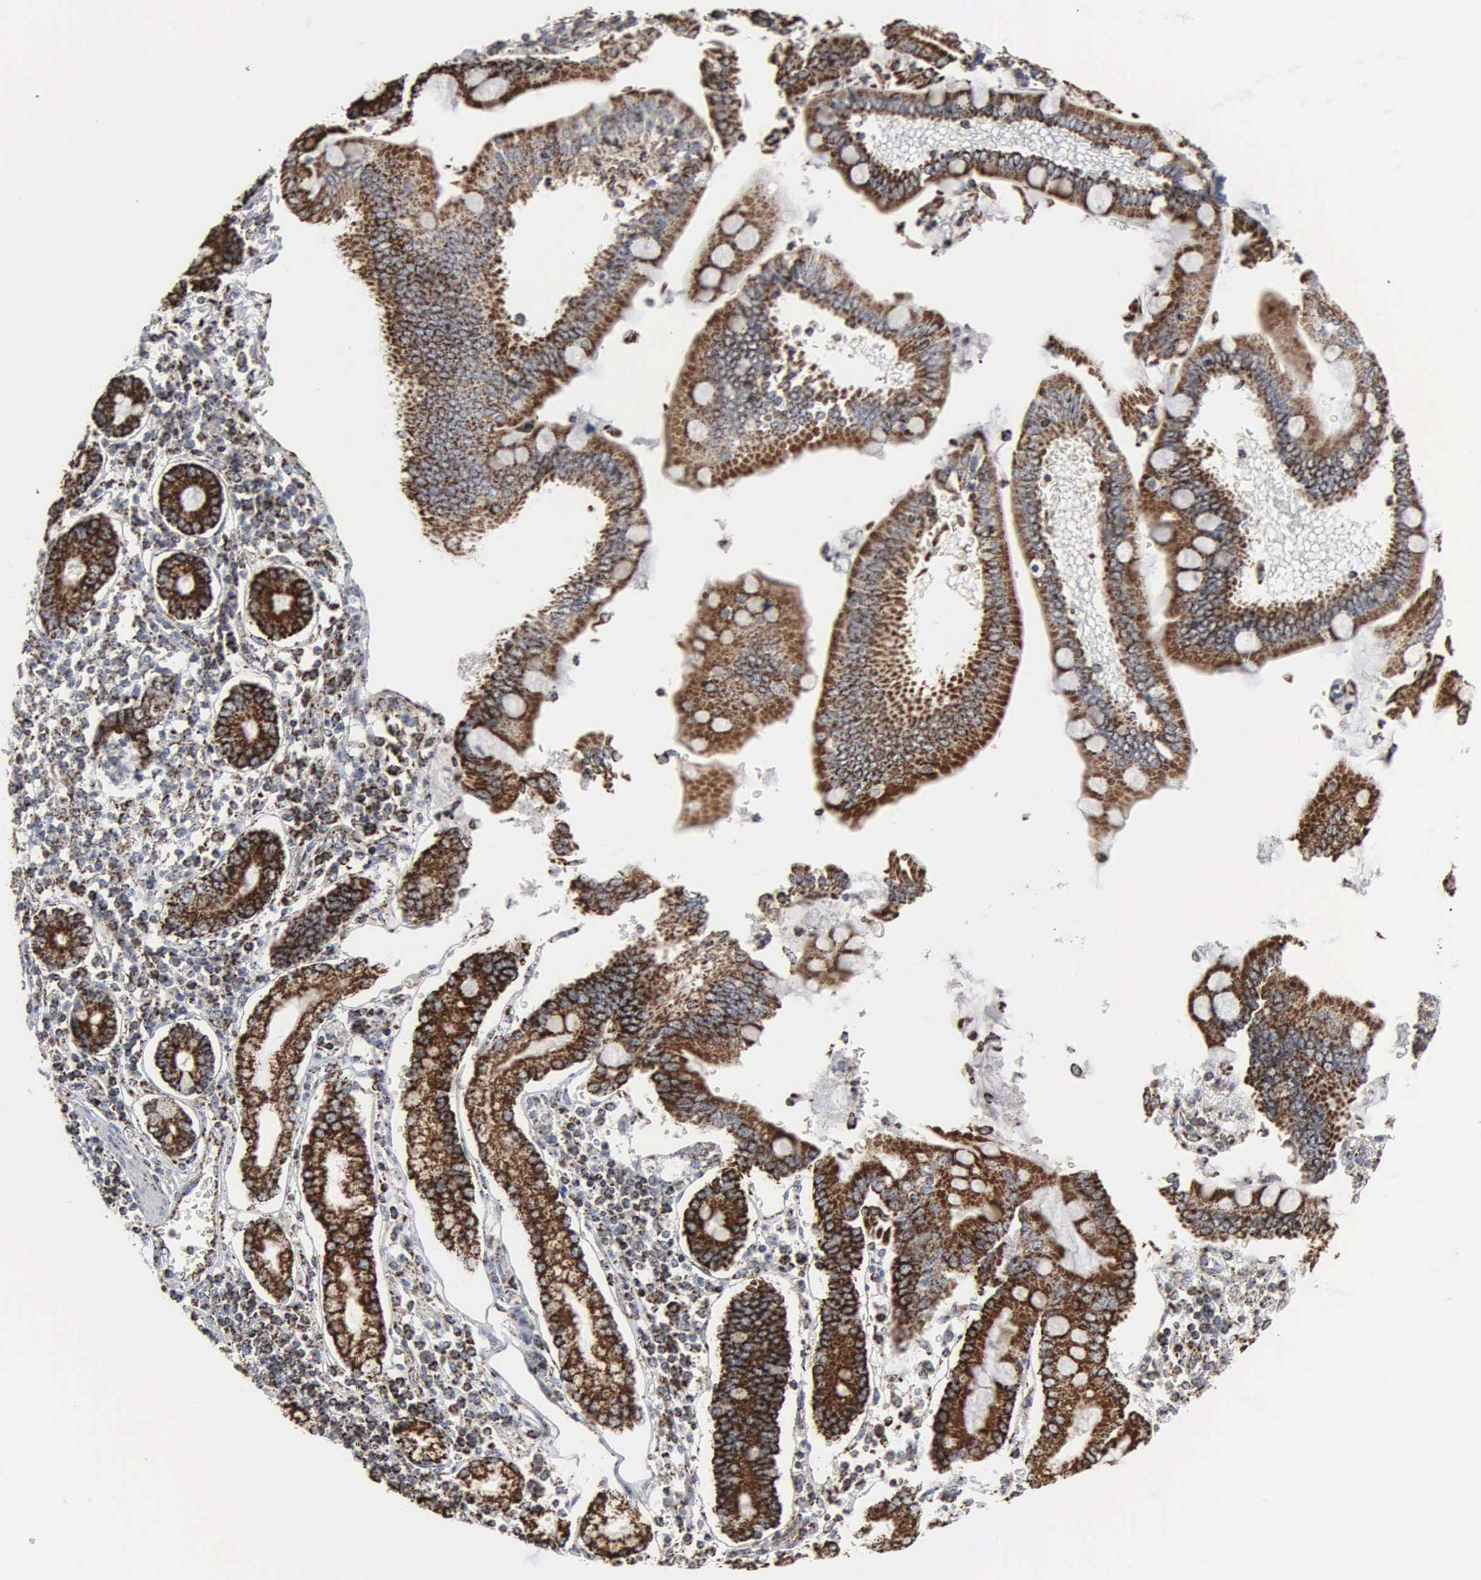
{"staining": {"intensity": "strong", "quantity": ">75%", "location": "cytoplasmic/membranous"}, "tissue": "pancreatic cancer", "cell_type": "Tumor cells", "image_type": "cancer", "snomed": [{"axis": "morphology", "description": "Adenocarcinoma, NOS"}, {"axis": "topography", "description": "Pancreas"}], "caption": "Human pancreatic cancer stained with a protein marker demonstrates strong staining in tumor cells.", "gene": "HSPA9", "patient": {"sex": "female", "age": 57}}